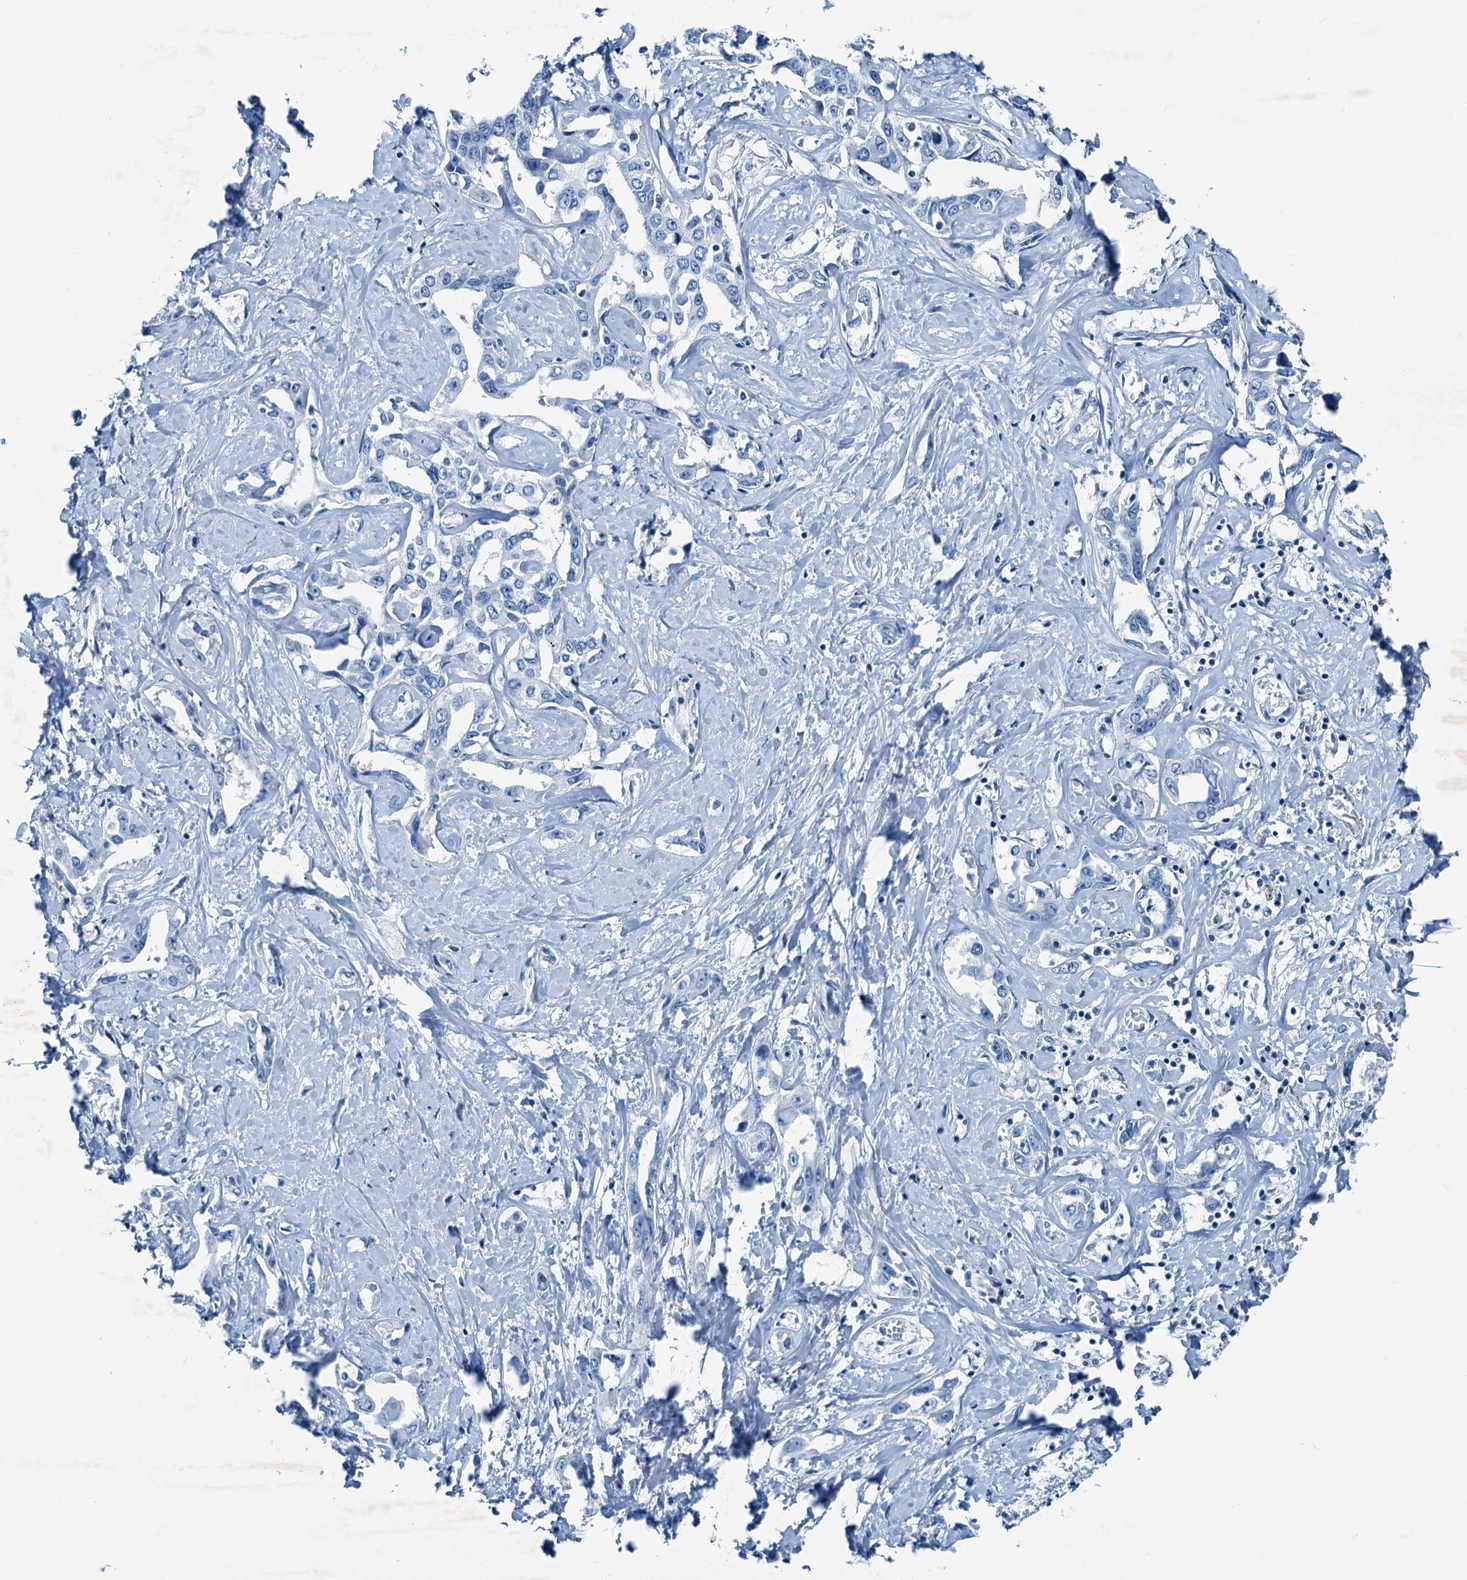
{"staining": {"intensity": "negative", "quantity": "none", "location": "none"}, "tissue": "liver cancer", "cell_type": "Tumor cells", "image_type": "cancer", "snomed": [{"axis": "morphology", "description": "Cholangiocarcinoma"}, {"axis": "topography", "description": "Liver"}], "caption": "Protein analysis of liver cancer shows no significant staining in tumor cells.", "gene": "RAB3IL1", "patient": {"sex": "male", "age": 59}}